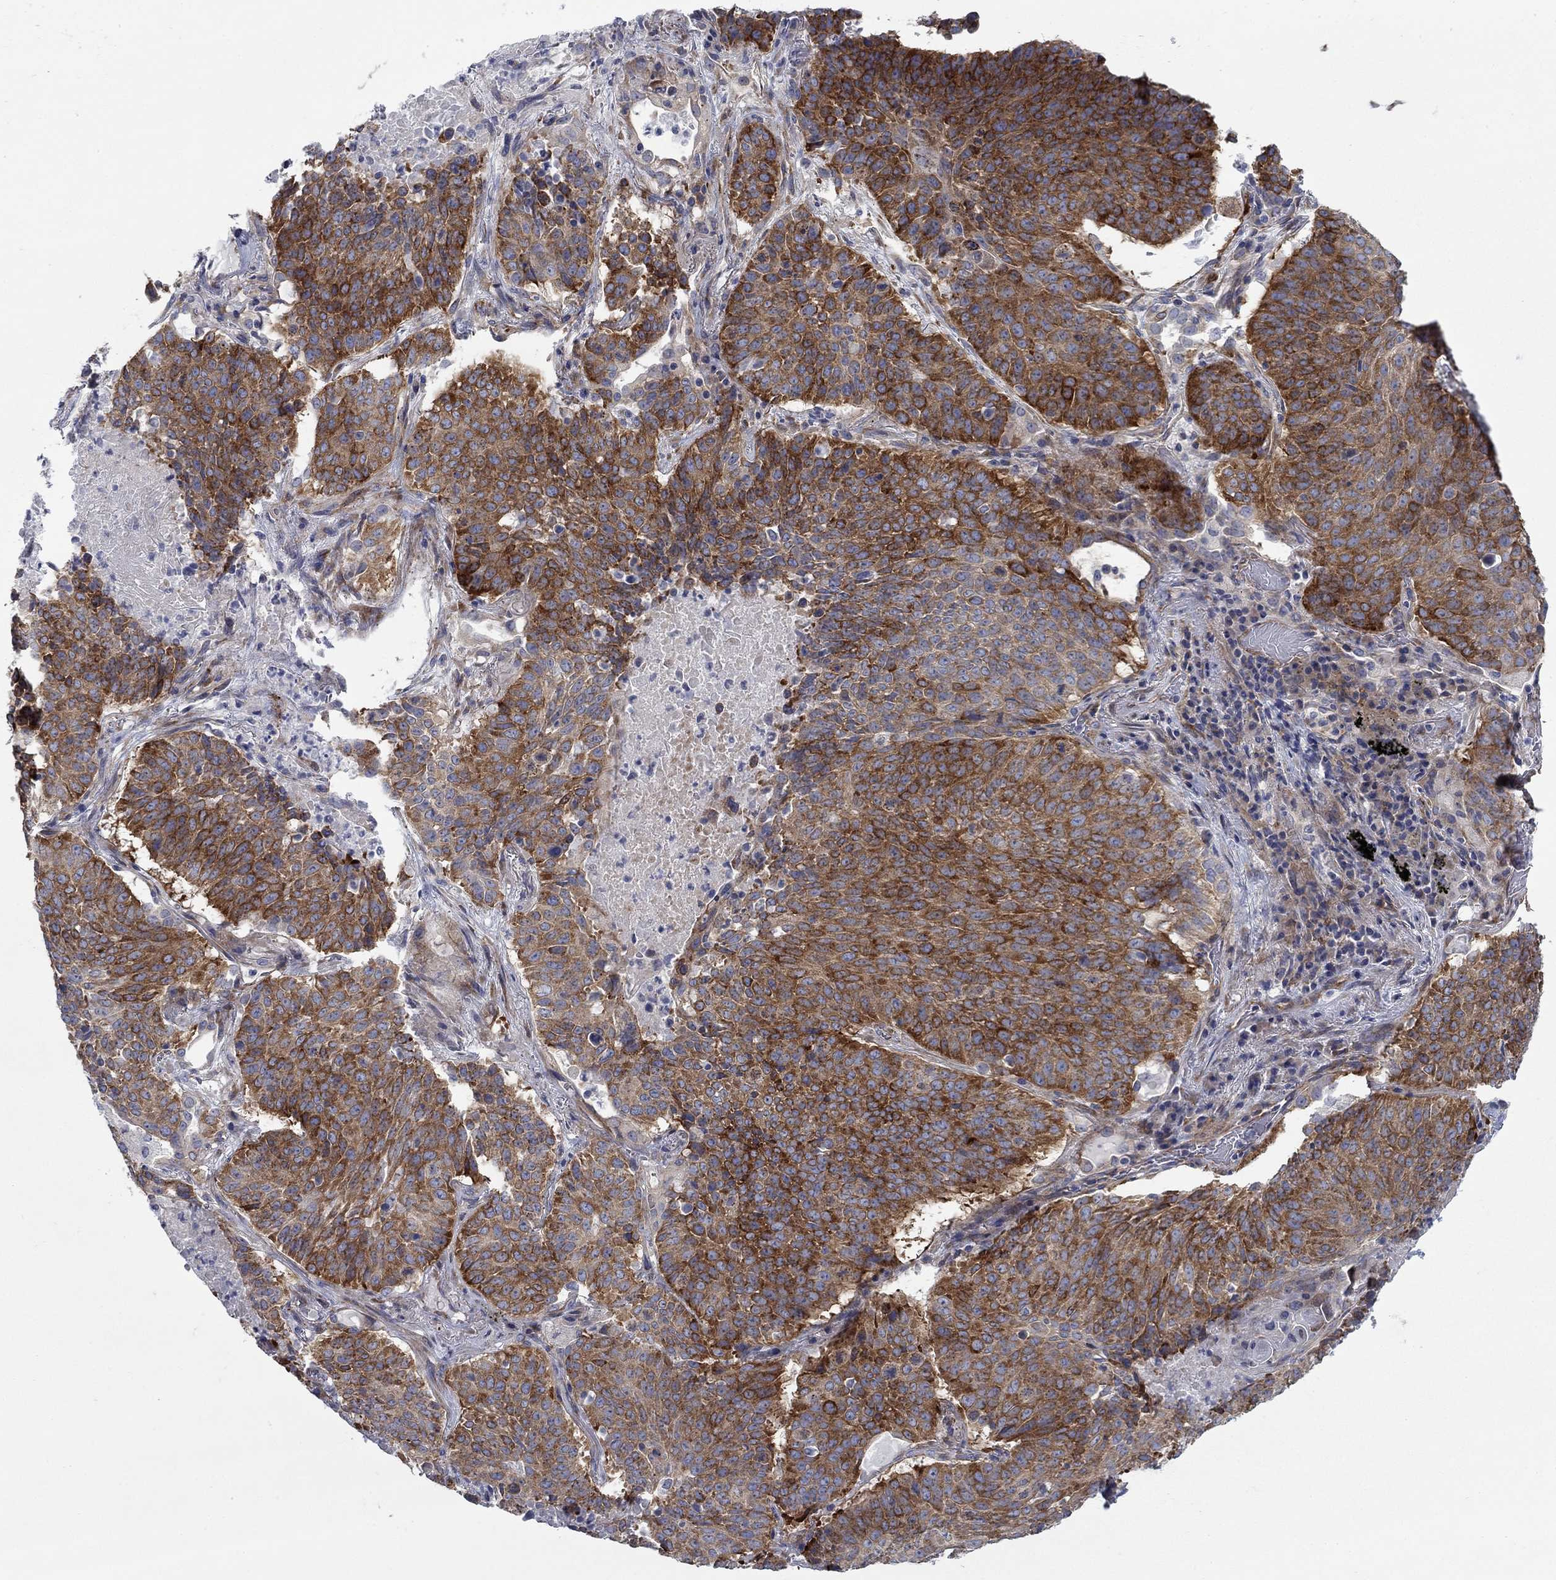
{"staining": {"intensity": "strong", "quantity": "25%-75%", "location": "cytoplasmic/membranous"}, "tissue": "lung cancer", "cell_type": "Tumor cells", "image_type": "cancer", "snomed": [{"axis": "morphology", "description": "Squamous cell carcinoma, NOS"}, {"axis": "topography", "description": "Lung"}], "caption": "A photomicrograph of human lung cancer (squamous cell carcinoma) stained for a protein exhibits strong cytoplasmic/membranous brown staining in tumor cells. The protein is stained brown, and the nuclei are stained in blue (DAB IHC with brightfield microscopy, high magnification).", "gene": "FXR1", "patient": {"sex": "male", "age": 64}}